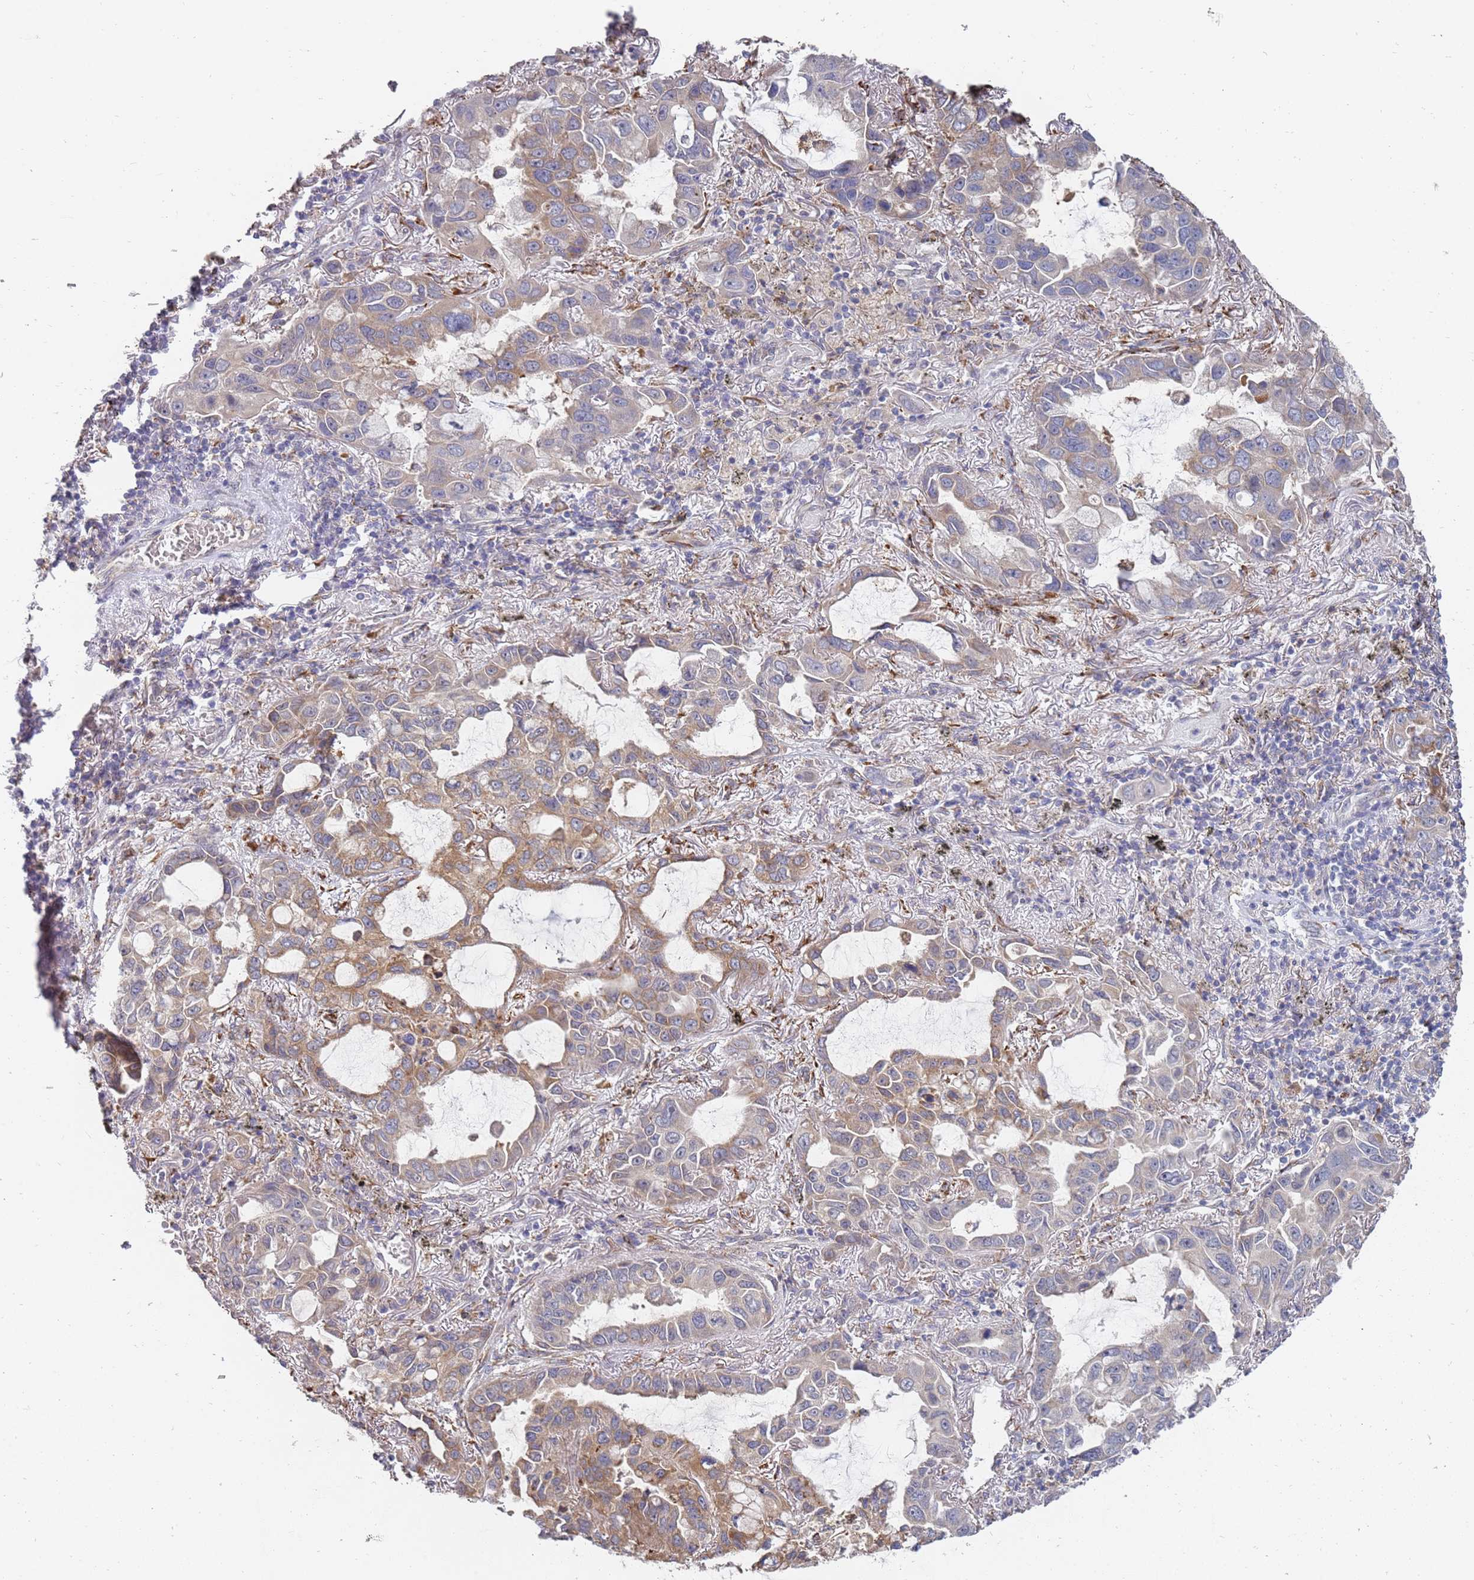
{"staining": {"intensity": "moderate", "quantity": "25%-75%", "location": "cytoplasmic/membranous"}, "tissue": "lung cancer", "cell_type": "Tumor cells", "image_type": "cancer", "snomed": [{"axis": "morphology", "description": "Adenocarcinoma, NOS"}, {"axis": "topography", "description": "Lung"}], "caption": "Human lung adenocarcinoma stained for a protein (brown) demonstrates moderate cytoplasmic/membranous positive expression in approximately 25%-75% of tumor cells.", "gene": "VRK2", "patient": {"sex": "male", "age": 64}}